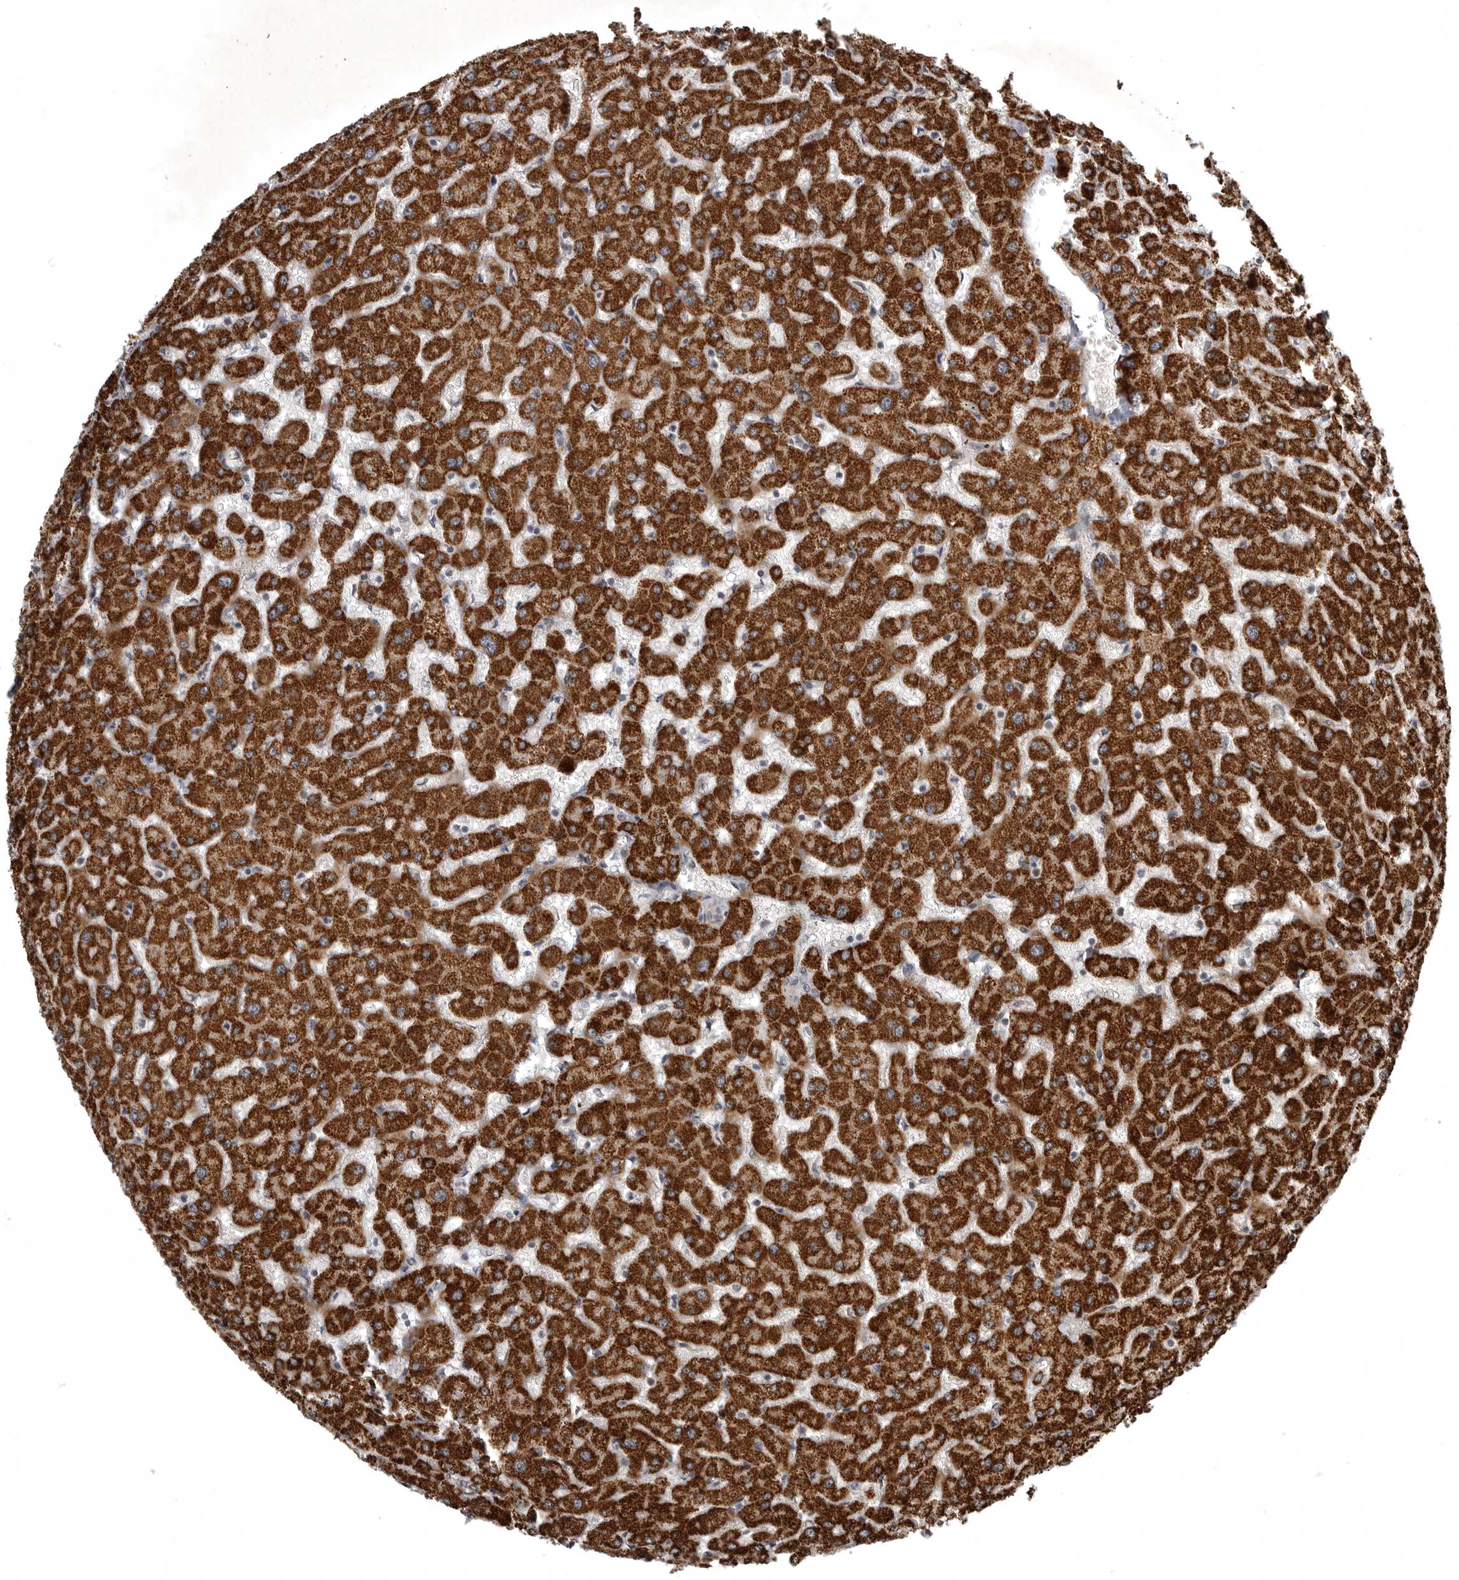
{"staining": {"intensity": "negative", "quantity": "none", "location": "none"}, "tissue": "liver", "cell_type": "Cholangiocytes", "image_type": "normal", "snomed": [{"axis": "morphology", "description": "Normal tissue, NOS"}, {"axis": "topography", "description": "Liver"}], "caption": "IHC of benign human liver displays no expression in cholangiocytes.", "gene": "SNX16", "patient": {"sex": "female", "age": 63}}